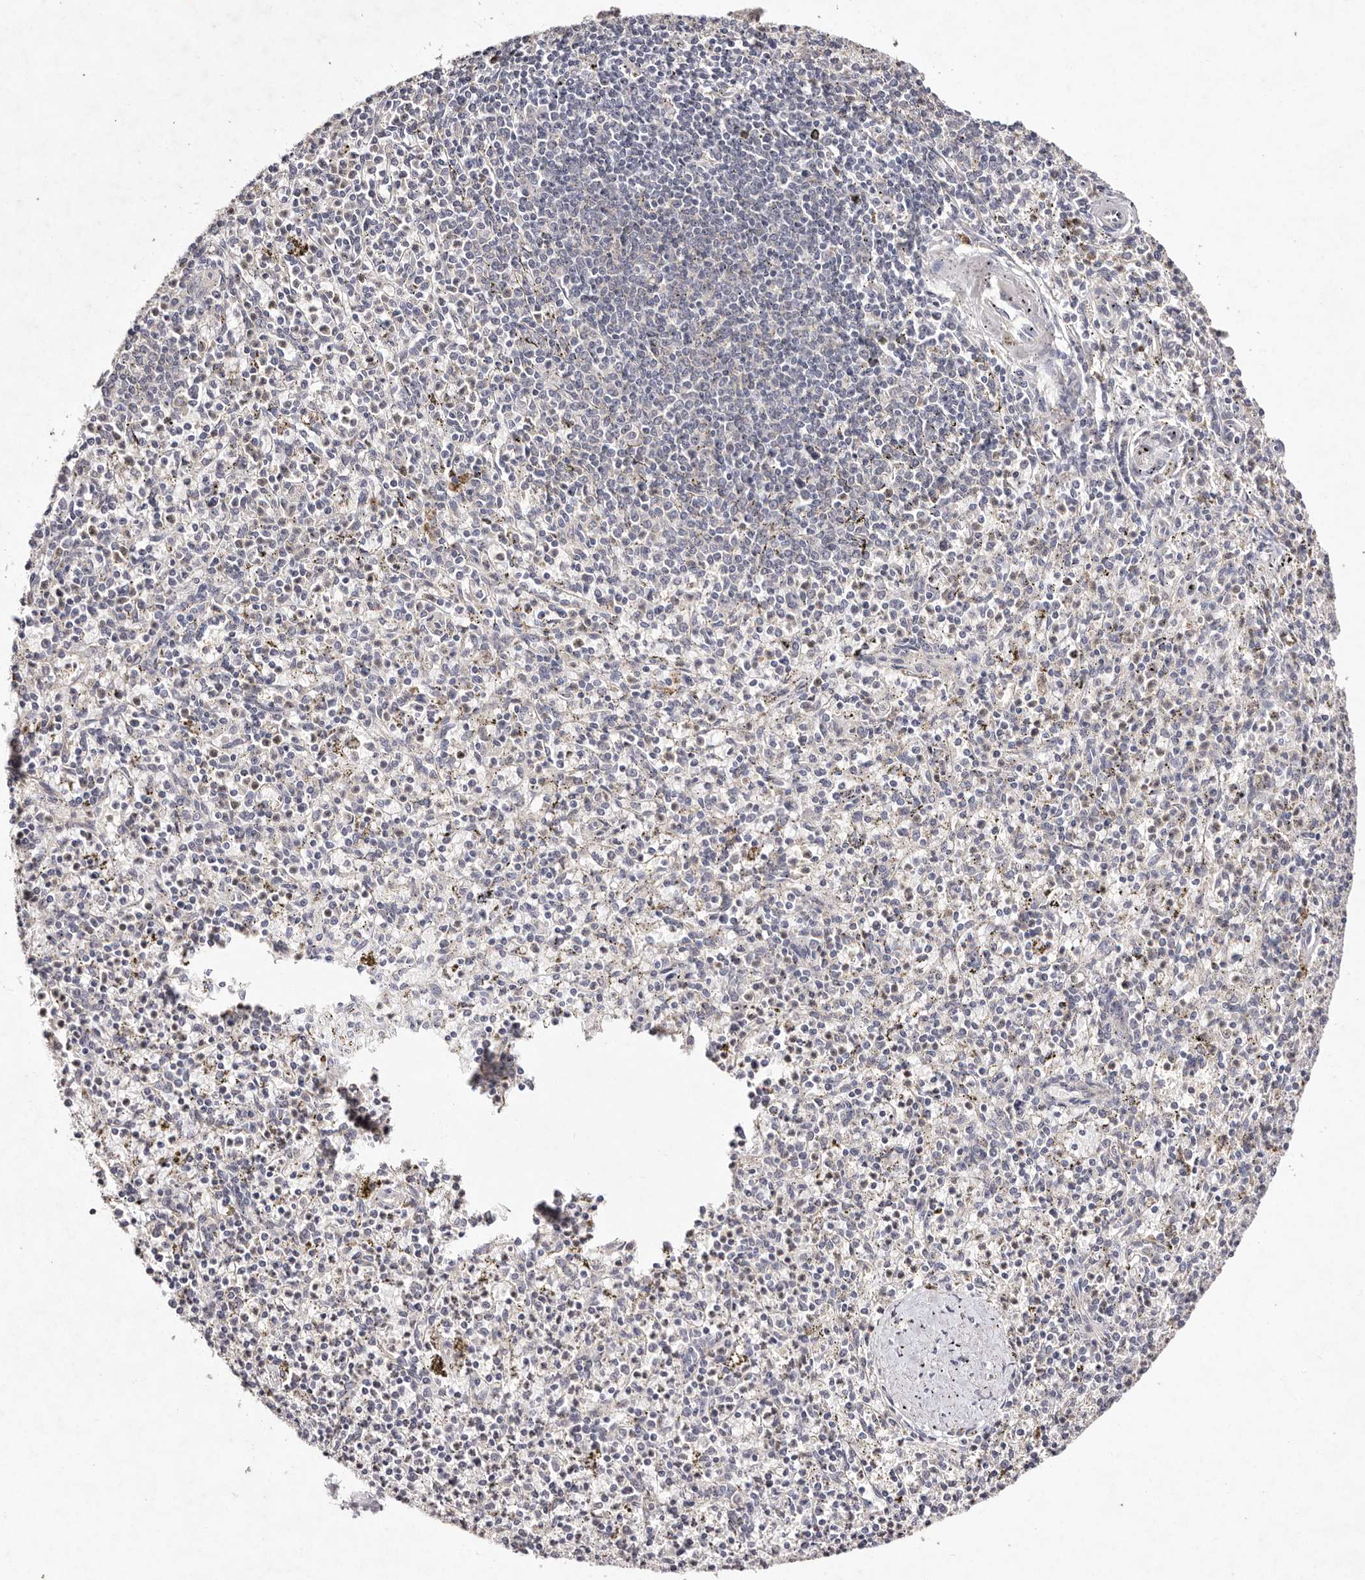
{"staining": {"intensity": "negative", "quantity": "none", "location": "none"}, "tissue": "spleen", "cell_type": "Cells in red pulp", "image_type": "normal", "snomed": [{"axis": "morphology", "description": "Normal tissue, NOS"}, {"axis": "topography", "description": "Spleen"}], "caption": "Immunohistochemical staining of unremarkable spleen demonstrates no significant staining in cells in red pulp. (Stains: DAB IHC with hematoxylin counter stain, Microscopy: brightfield microscopy at high magnification).", "gene": "TSC2", "patient": {"sex": "male", "age": 72}}